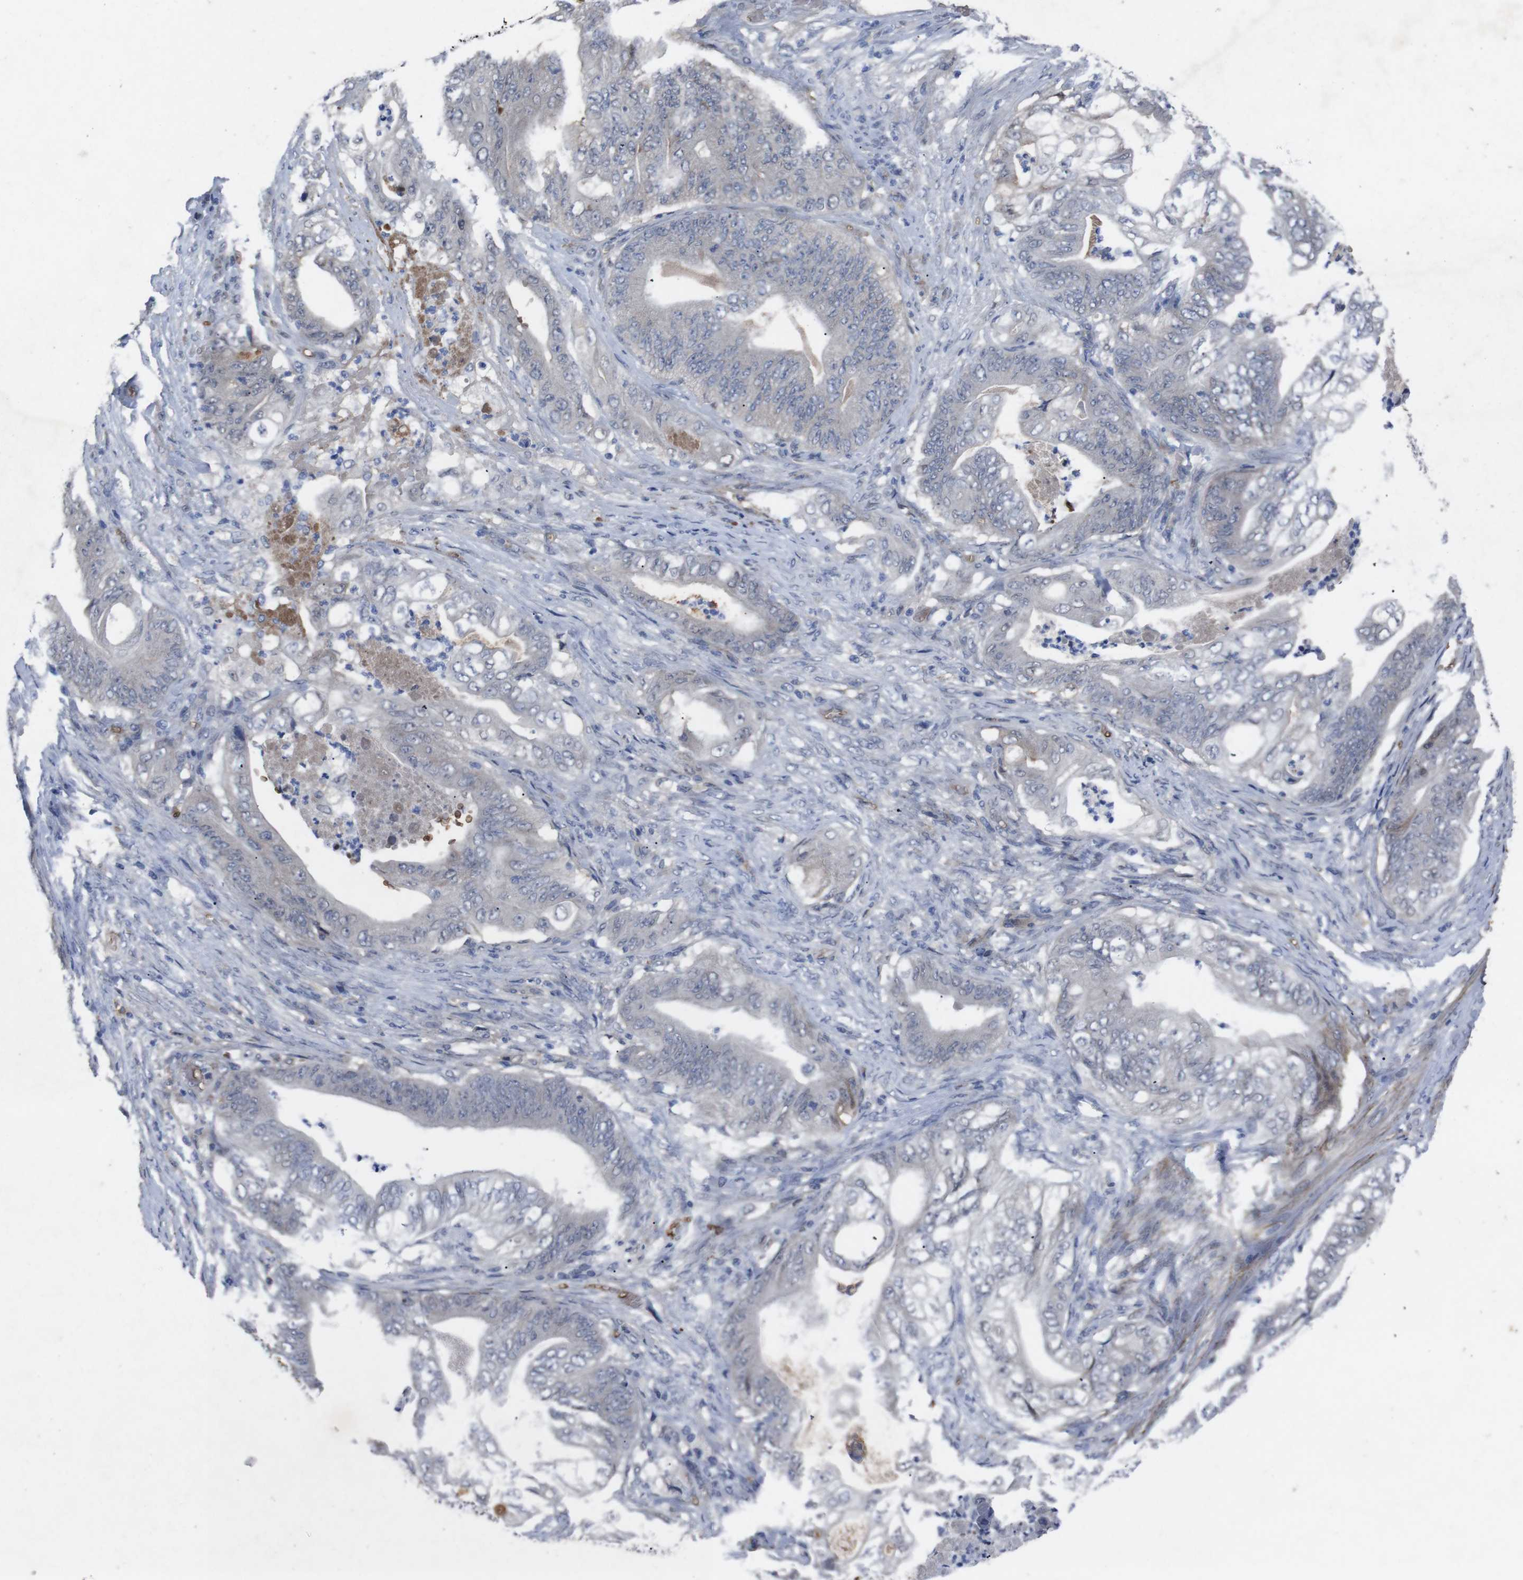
{"staining": {"intensity": "weak", "quantity": "<25%", "location": "cytoplasmic/membranous"}, "tissue": "stomach cancer", "cell_type": "Tumor cells", "image_type": "cancer", "snomed": [{"axis": "morphology", "description": "Adenocarcinoma, NOS"}, {"axis": "topography", "description": "Stomach"}], "caption": "A histopathology image of human stomach cancer is negative for staining in tumor cells. Brightfield microscopy of immunohistochemistry (IHC) stained with DAB (brown) and hematoxylin (blue), captured at high magnification.", "gene": "SPTB", "patient": {"sex": "female", "age": 73}}